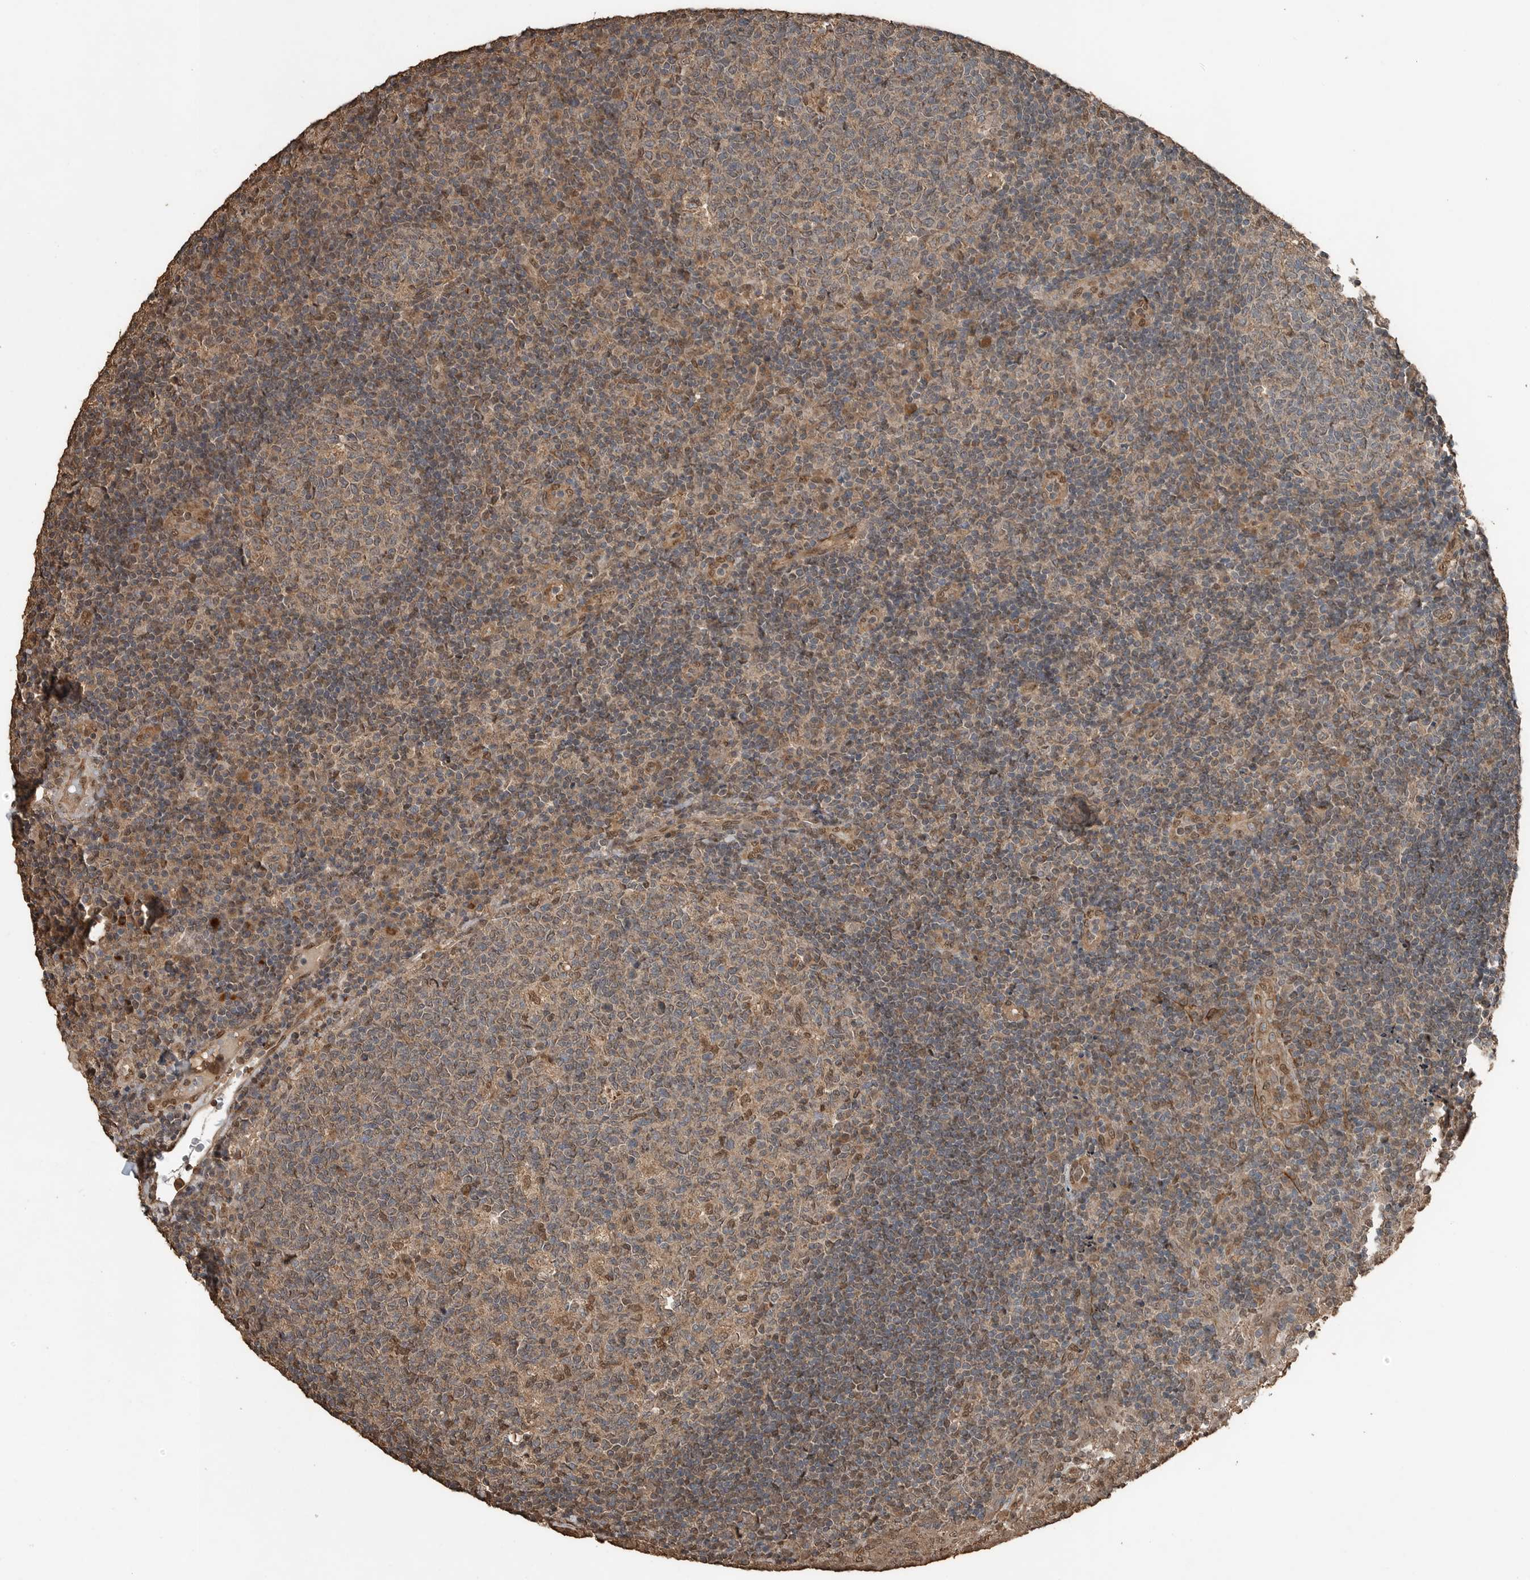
{"staining": {"intensity": "weak", "quantity": ">75%", "location": "cytoplasmic/membranous,nuclear"}, "tissue": "tonsil", "cell_type": "Germinal center cells", "image_type": "normal", "snomed": [{"axis": "morphology", "description": "Normal tissue, NOS"}, {"axis": "topography", "description": "Tonsil"}], "caption": "Benign tonsil was stained to show a protein in brown. There is low levels of weak cytoplasmic/membranous,nuclear staining in approximately >75% of germinal center cells.", "gene": "BLZF1", "patient": {"sex": "female", "age": 40}}